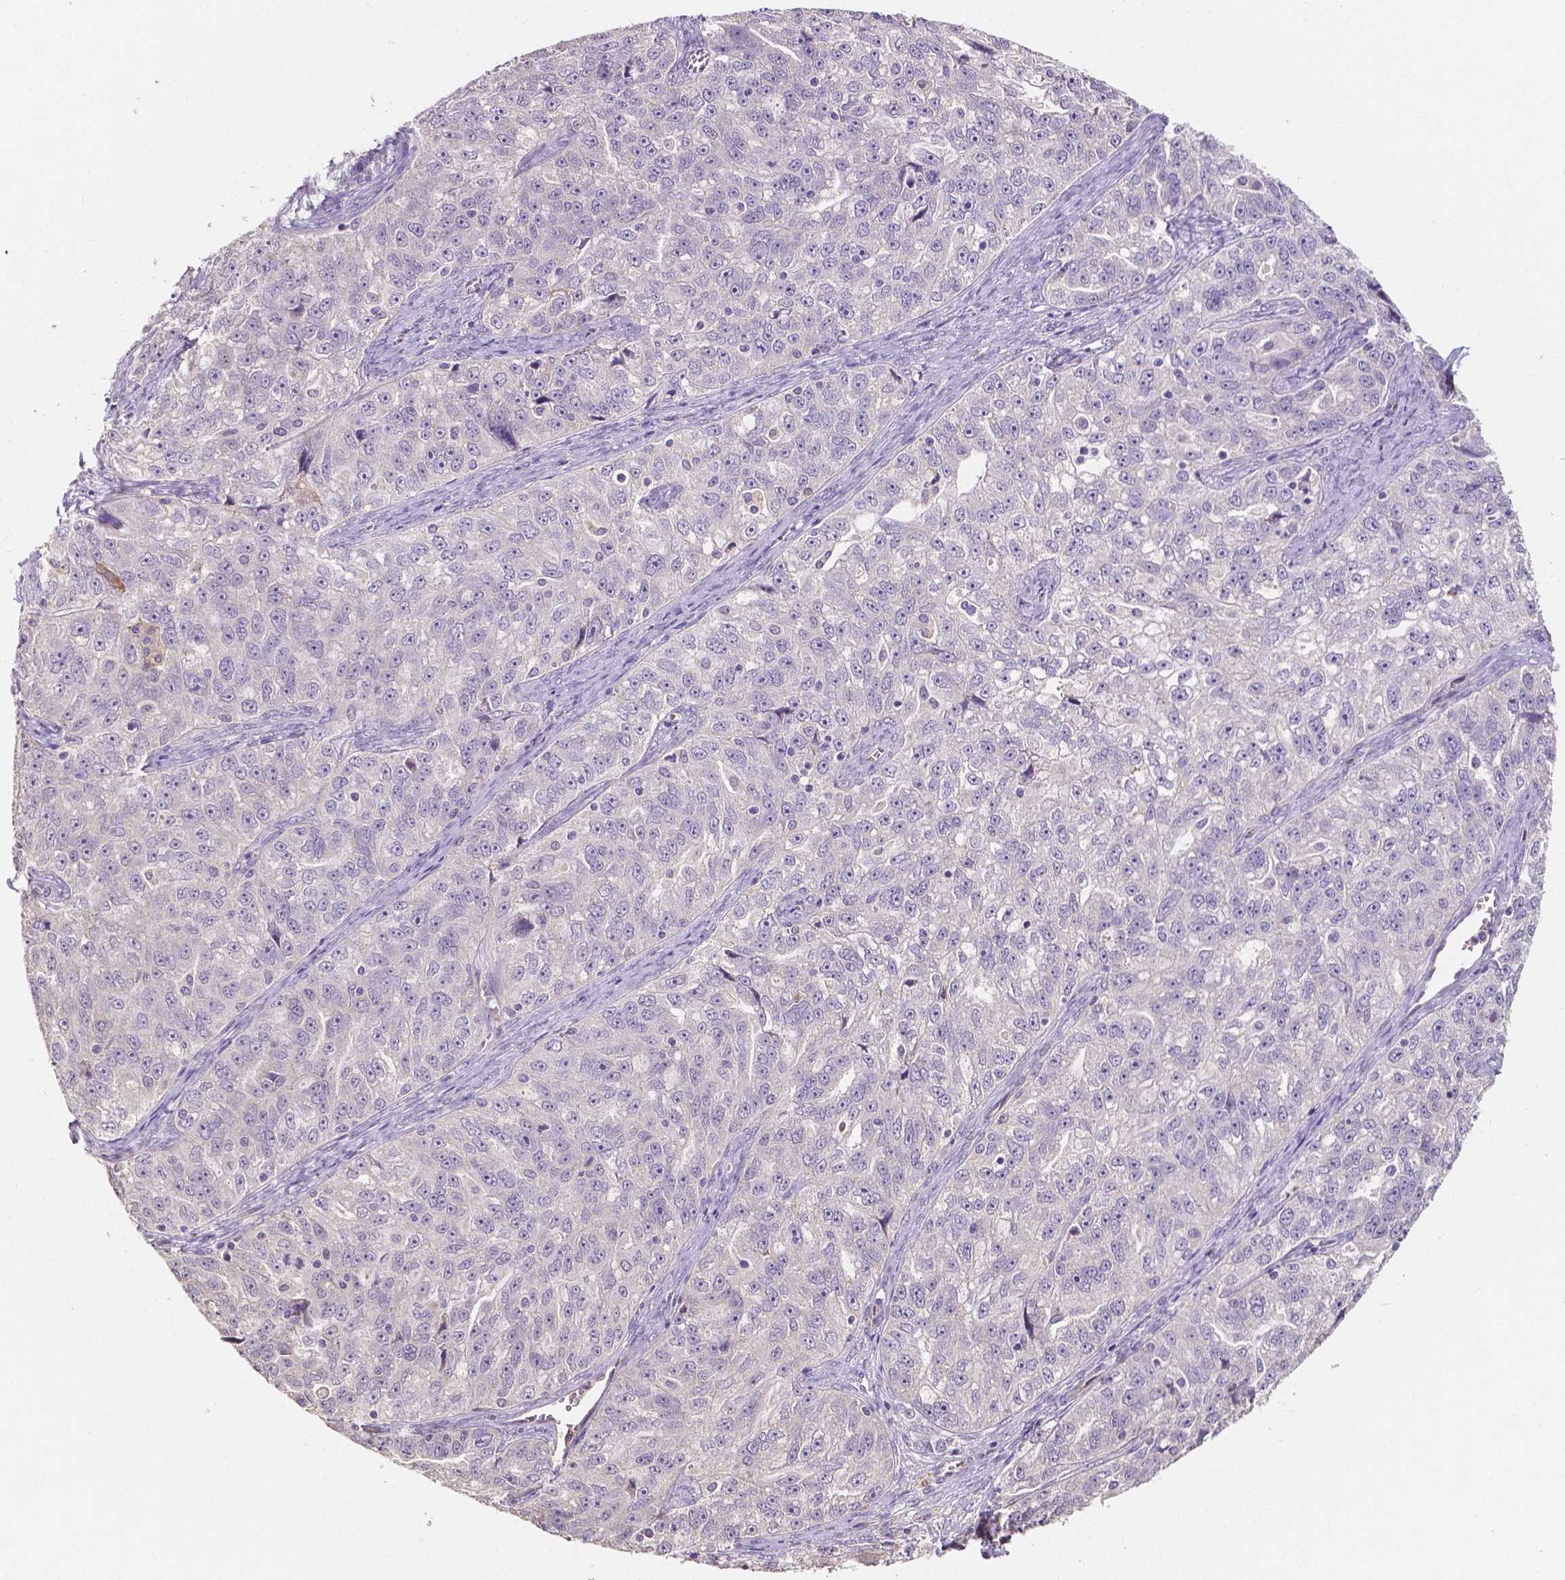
{"staining": {"intensity": "negative", "quantity": "none", "location": "none"}, "tissue": "ovarian cancer", "cell_type": "Tumor cells", "image_type": "cancer", "snomed": [{"axis": "morphology", "description": "Cystadenocarcinoma, serous, NOS"}, {"axis": "topography", "description": "Ovary"}], "caption": "This is an IHC image of human ovarian cancer (serous cystadenocarcinoma). There is no positivity in tumor cells.", "gene": "ELAVL2", "patient": {"sex": "female", "age": 51}}